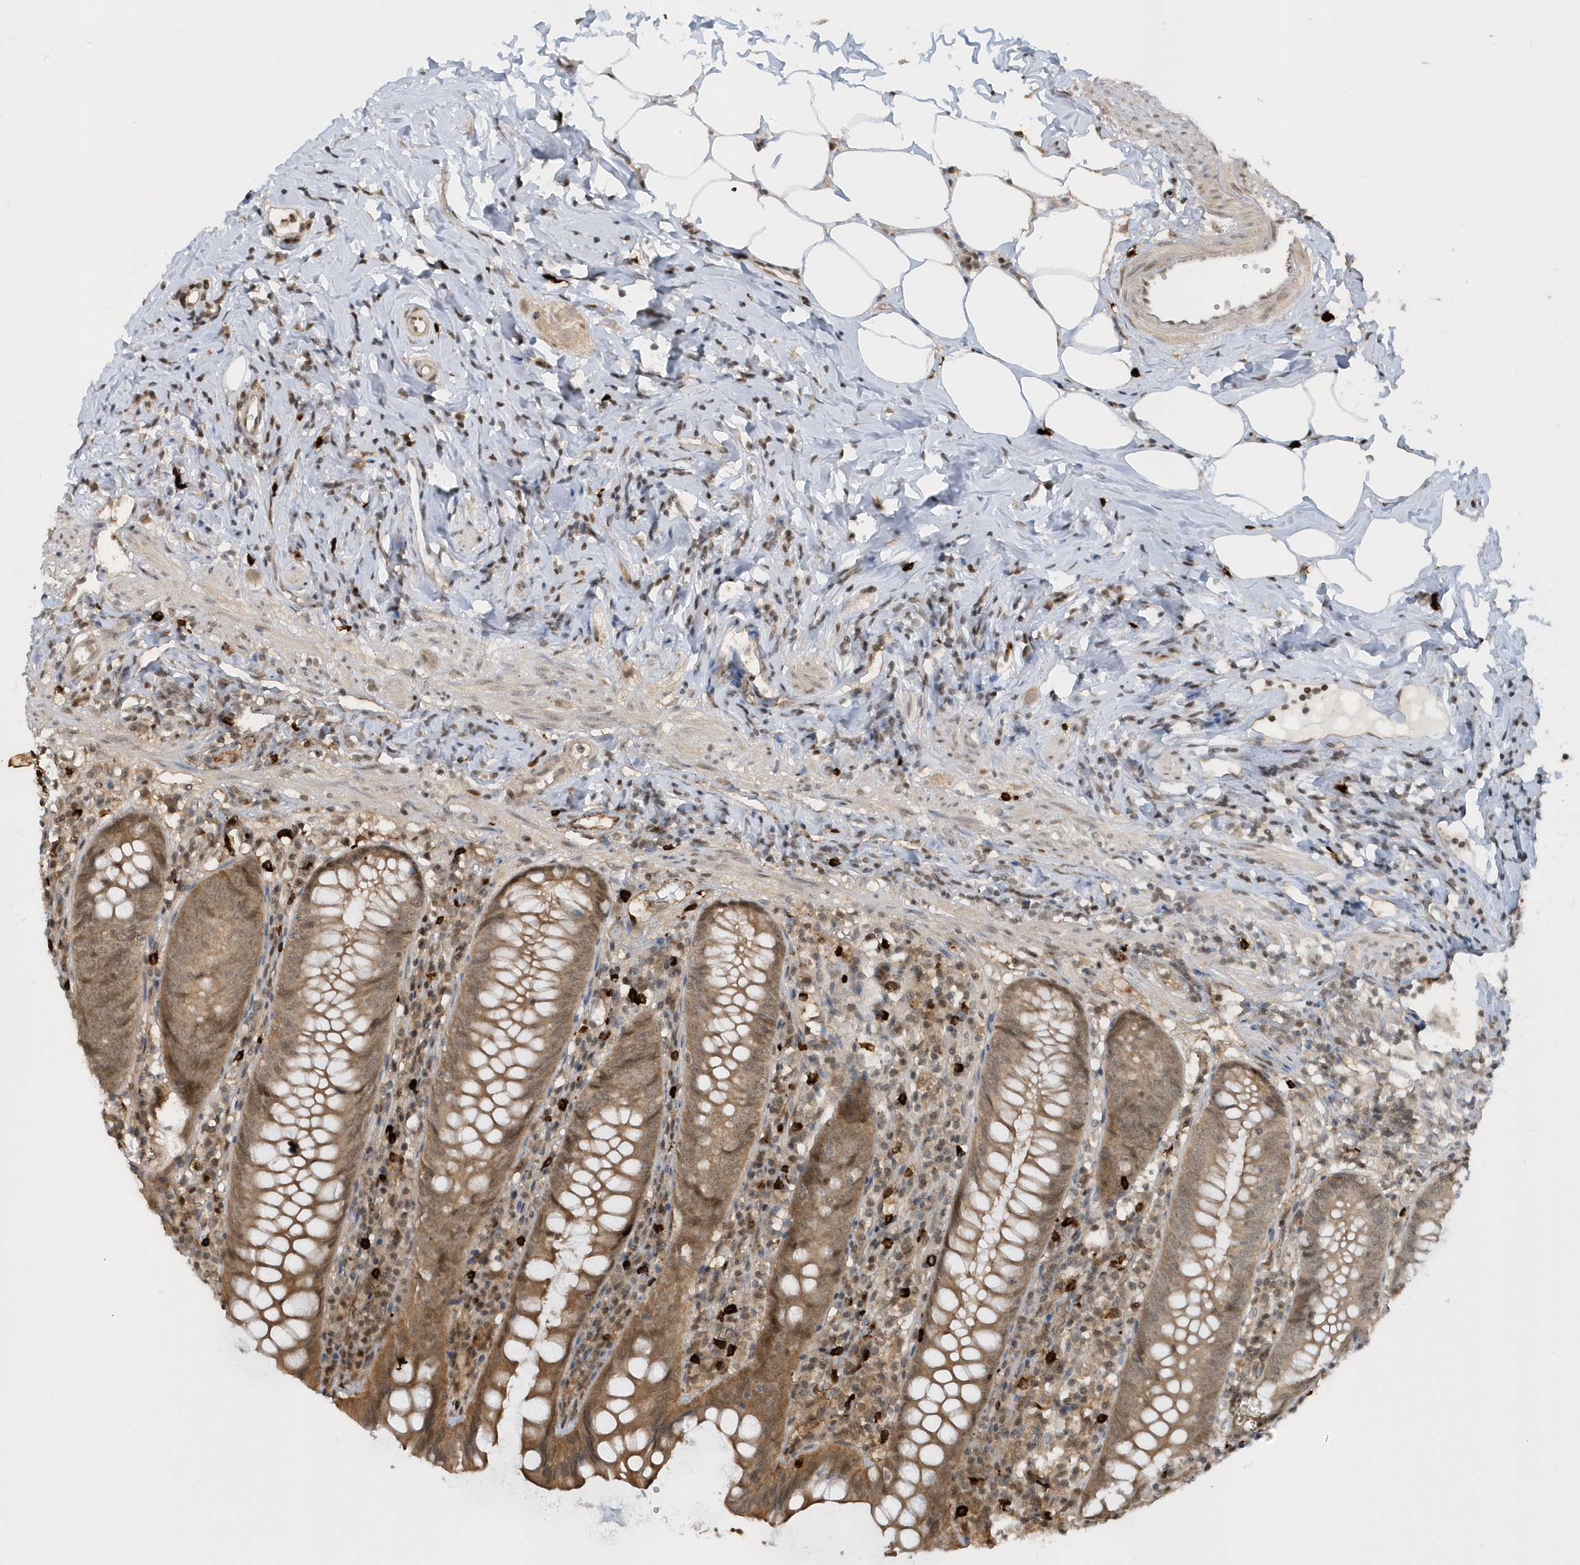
{"staining": {"intensity": "weak", "quantity": ">75%", "location": "cytoplasmic/membranous"}, "tissue": "appendix", "cell_type": "Glandular cells", "image_type": "normal", "snomed": [{"axis": "morphology", "description": "Normal tissue, NOS"}, {"axis": "topography", "description": "Appendix"}], "caption": "A micrograph of appendix stained for a protein exhibits weak cytoplasmic/membranous brown staining in glandular cells.", "gene": "PPP1R7", "patient": {"sex": "female", "age": 54}}